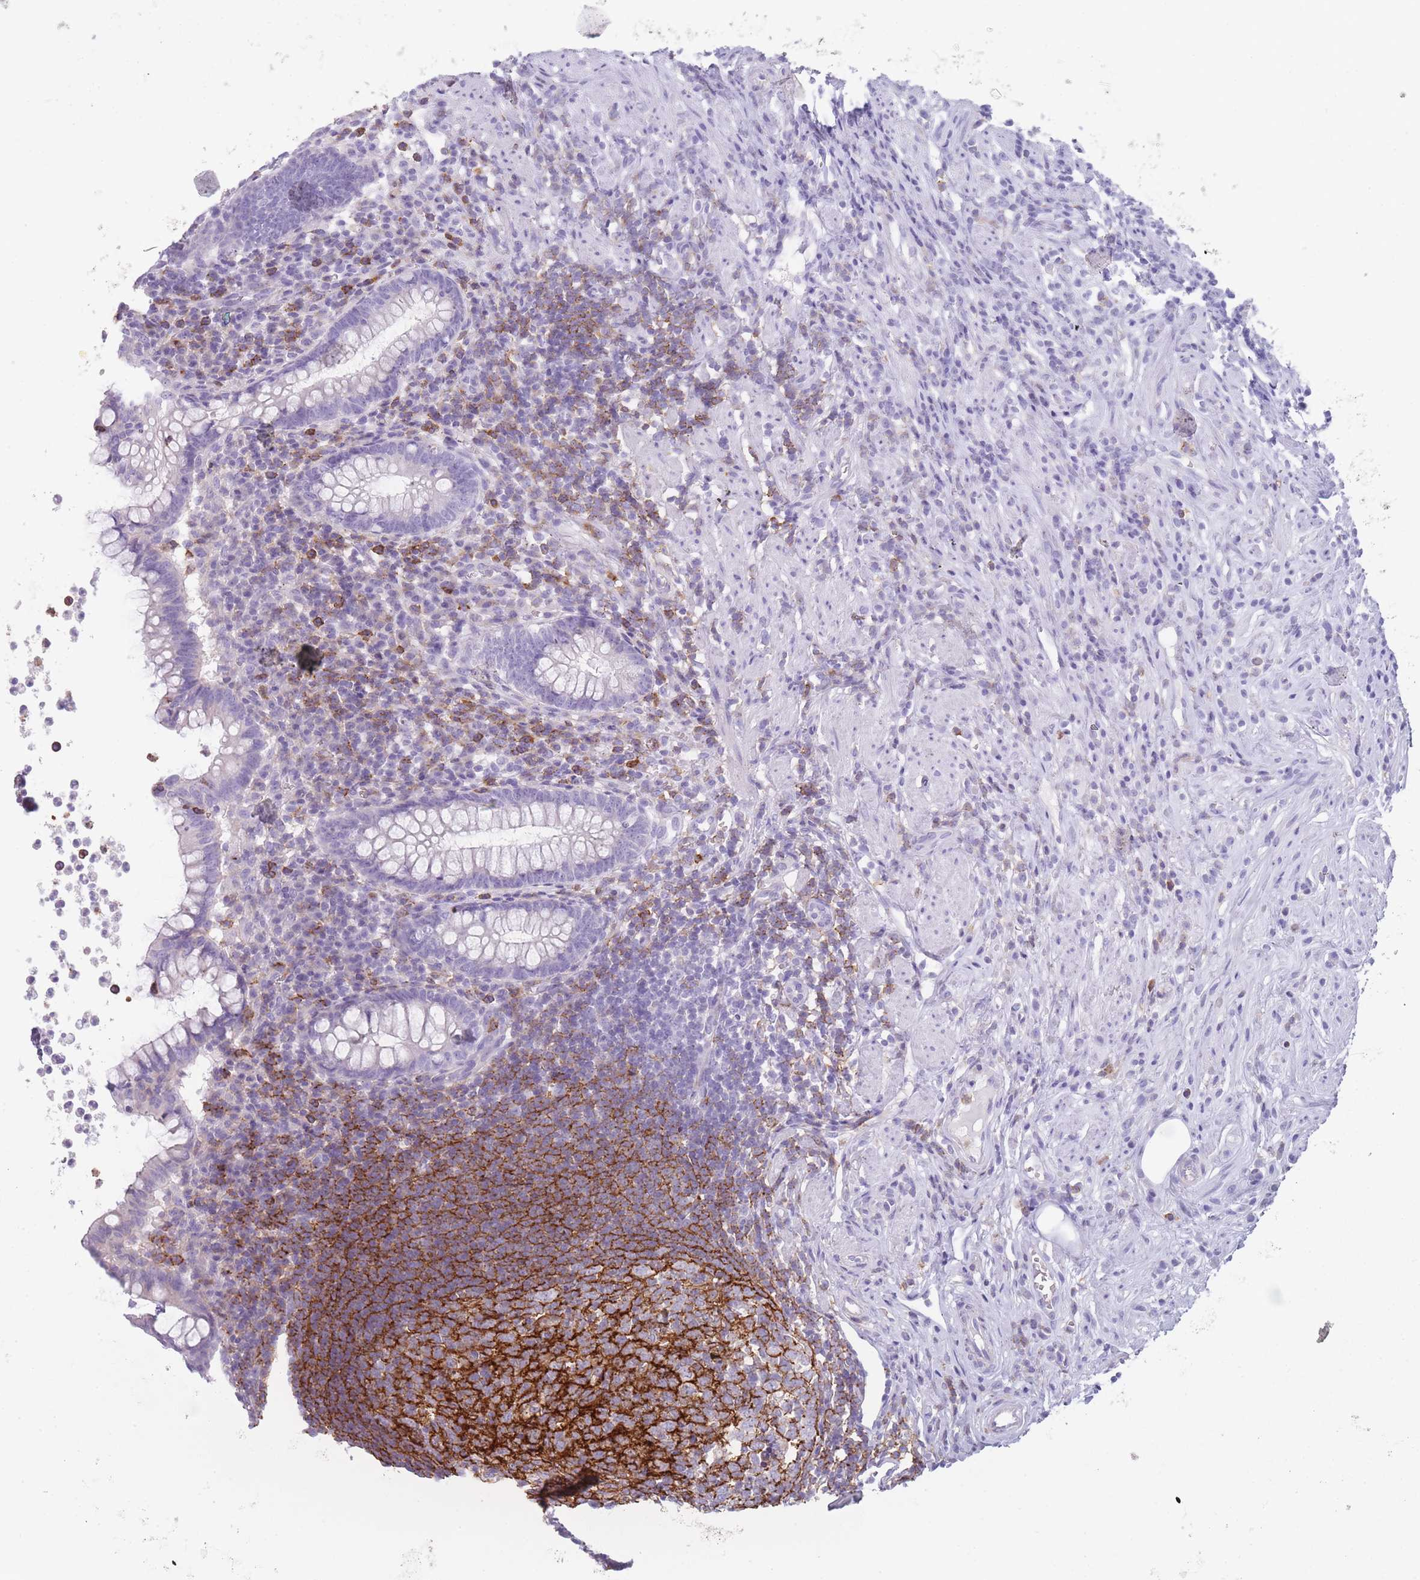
{"staining": {"intensity": "negative", "quantity": "none", "location": "none"}, "tissue": "appendix", "cell_type": "Glandular cells", "image_type": "normal", "snomed": [{"axis": "morphology", "description": "Normal tissue, NOS"}, {"axis": "topography", "description": "Appendix"}], "caption": "This is an immunohistochemistry photomicrograph of unremarkable human appendix. There is no positivity in glandular cells.", "gene": "CR1L", "patient": {"sex": "female", "age": 56}}